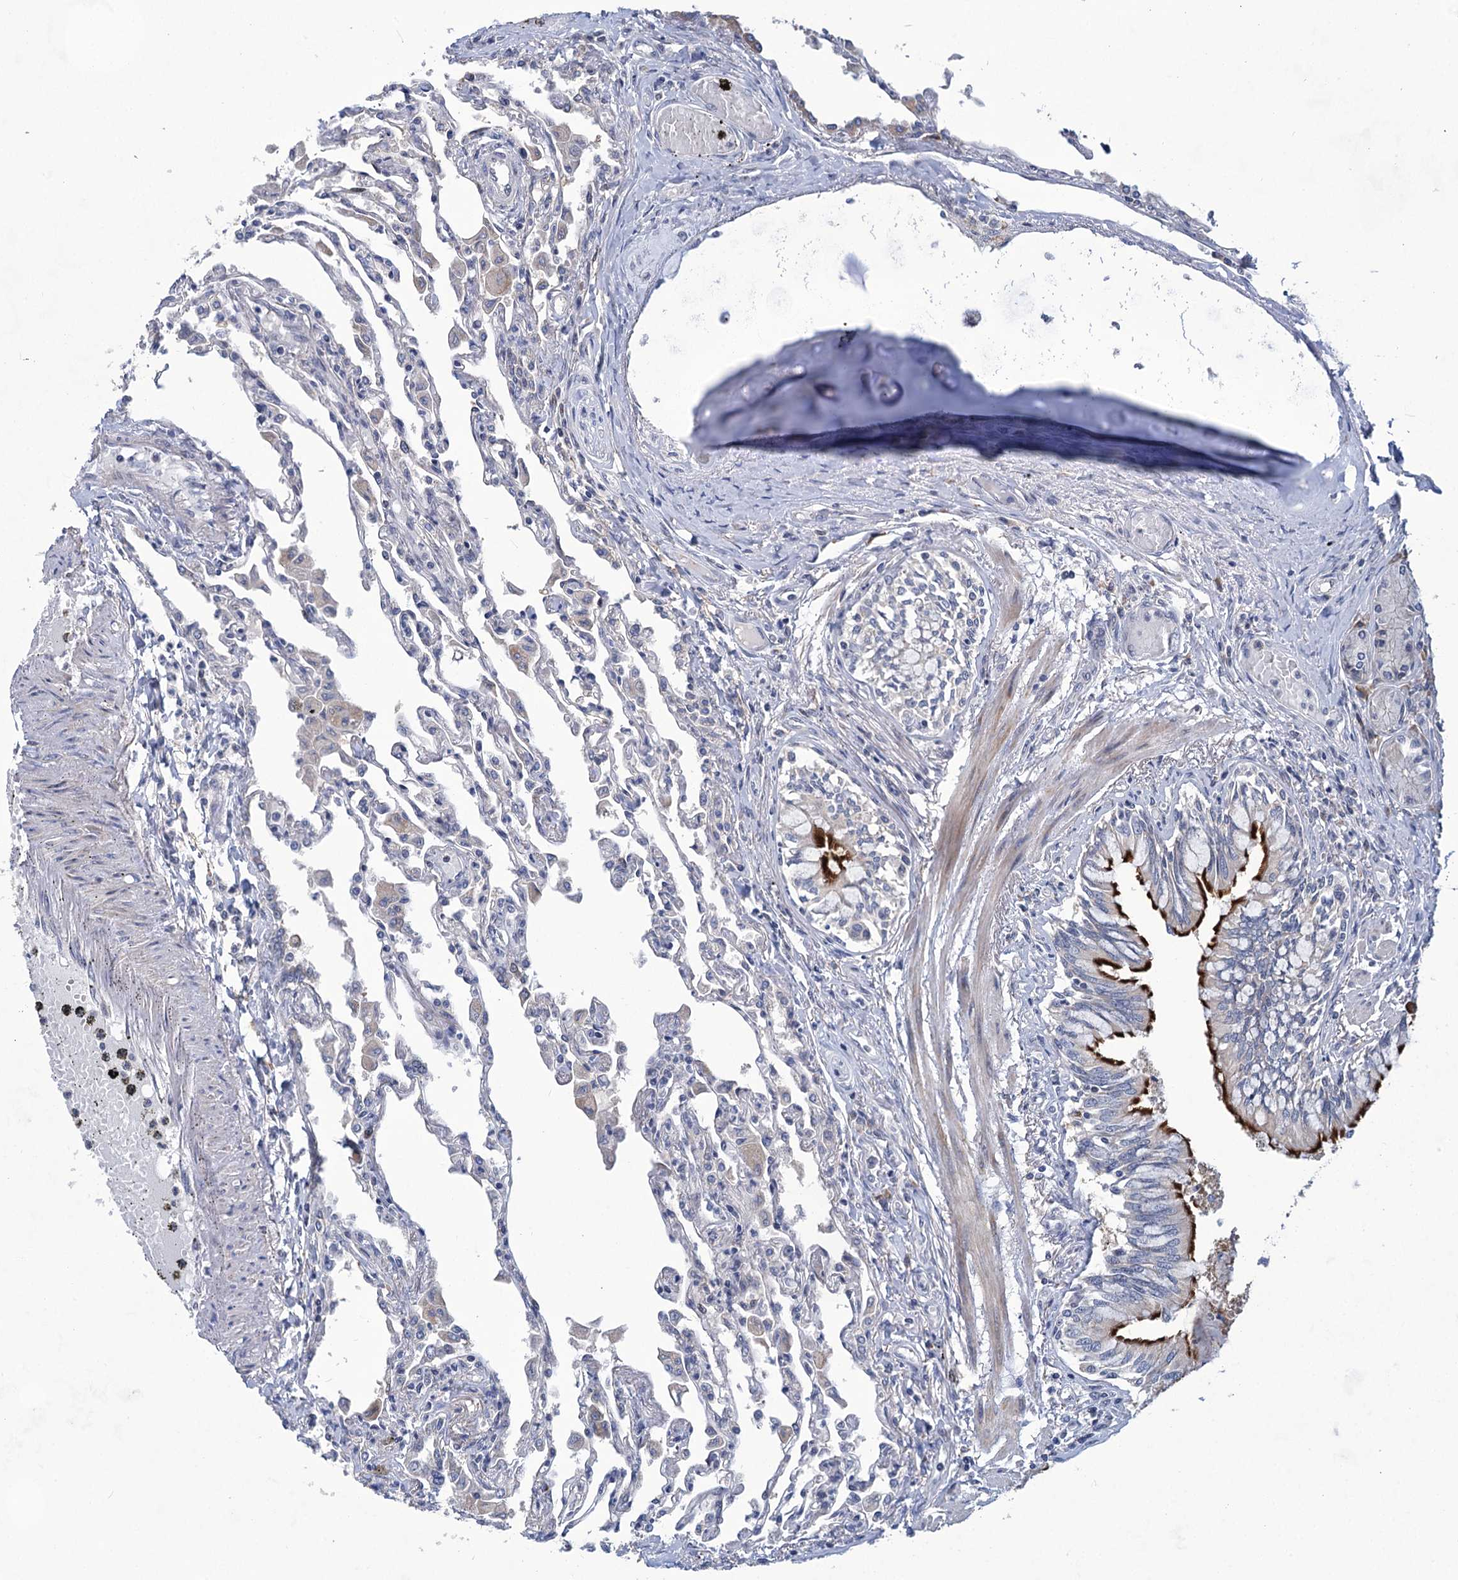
{"staining": {"intensity": "negative", "quantity": "none", "location": "none"}, "tissue": "lung", "cell_type": "Alveolar cells", "image_type": "normal", "snomed": [{"axis": "morphology", "description": "Normal tissue, NOS"}, {"axis": "topography", "description": "Bronchus"}, {"axis": "topography", "description": "Lung"}], "caption": "The image exhibits no staining of alveolar cells in unremarkable lung. (IHC, brightfield microscopy, high magnification).", "gene": "TTC17", "patient": {"sex": "female", "age": 49}}